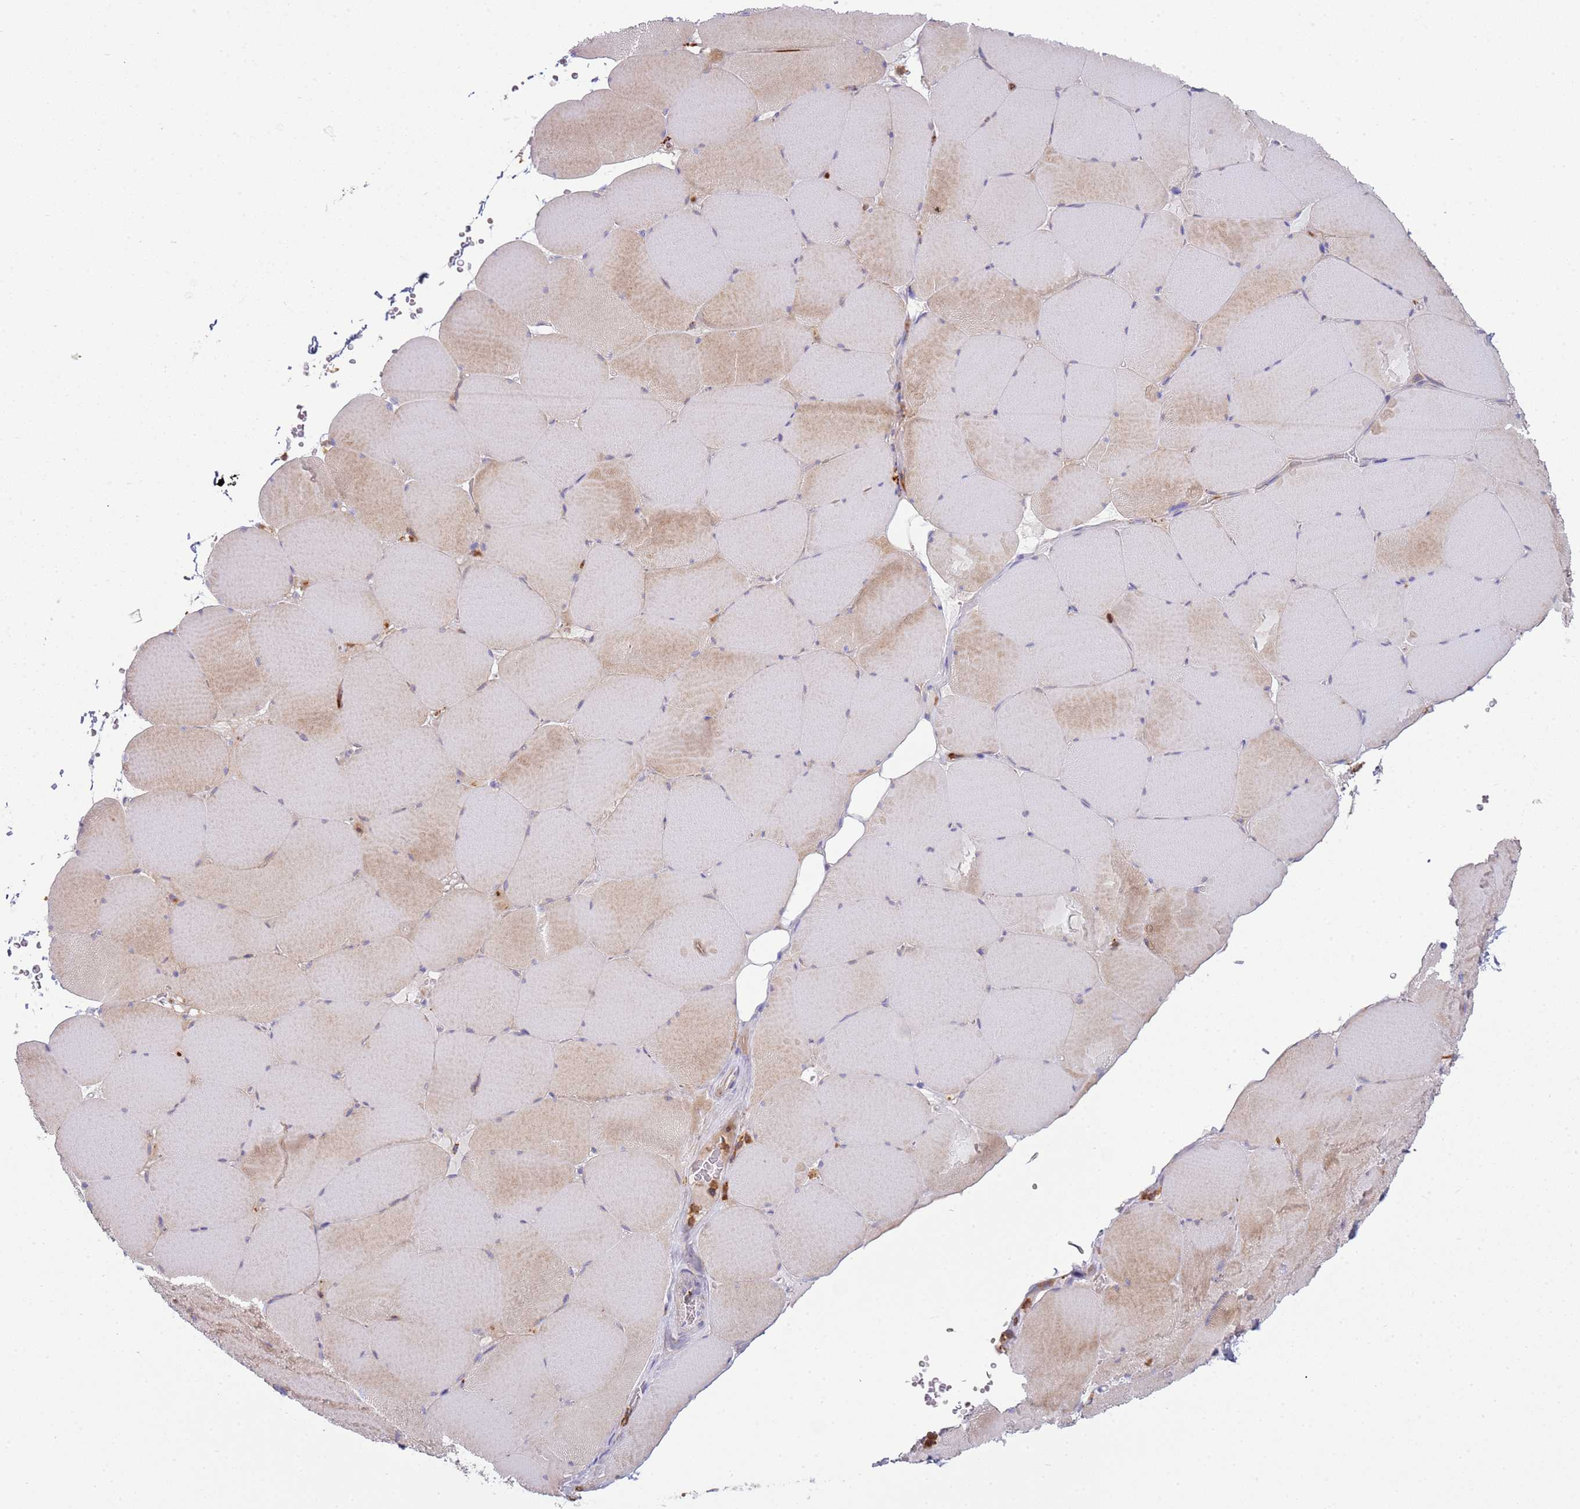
{"staining": {"intensity": "strong", "quantity": "25%-75%", "location": "cytoplasmic/membranous"}, "tissue": "skeletal muscle", "cell_type": "Myocytes", "image_type": "normal", "snomed": [{"axis": "morphology", "description": "Normal tissue, NOS"}, {"axis": "topography", "description": "Skeletal muscle"}, {"axis": "topography", "description": "Head-Neck"}], "caption": "Unremarkable skeletal muscle demonstrates strong cytoplasmic/membranous positivity in approximately 25%-75% of myocytes, visualized by immunohistochemistry.", "gene": "TTPAL", "patient": {"sex": "male", "age": 66}}